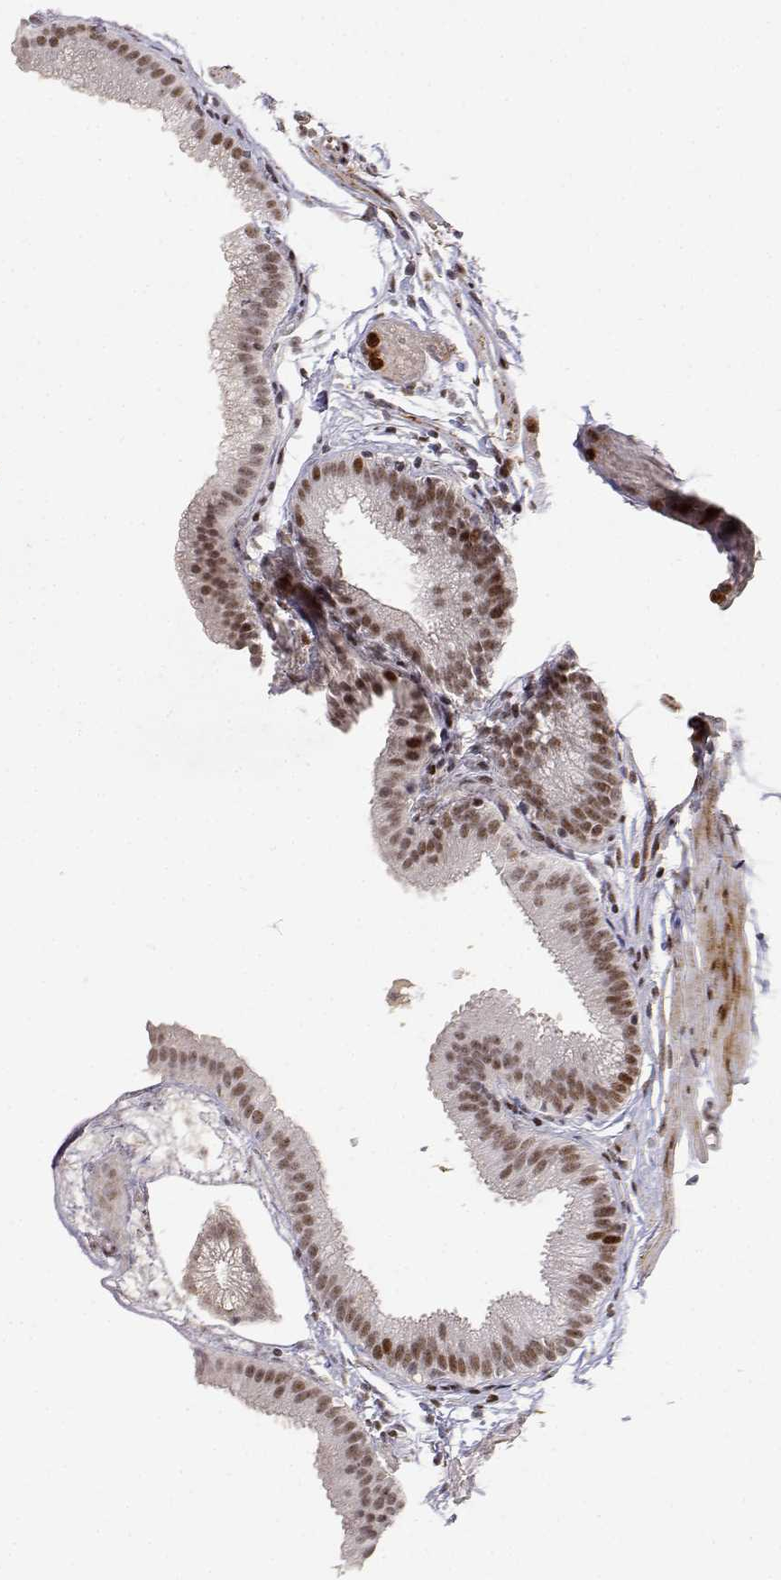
{"staining": {"intensity": "moderate", "quantity": ">75%", "location": "nuclear"}, "tissue": "gallbladder", "cell_type": "Glandular cells", "image_type": "normal", "snomed": [{"axis": "morphology", "description": "Normal tissue, NOS"}, {"axis": "topography", "description": "Gallbladder"}], "caption": "Immunohistochemistry (IHC) staining of unremarkable gallbladder, which shows medium levels of moderate nuclear staining in about >75% of glandular cells indicating moderate nuclear protein positivity. The staining was performed using DAB (3,3'-diaminobenzidine) (brown) for protein detection and nuclei were counterstained in hematoxylin (blue).", "gene": "RSF1", "patient": {"sex": "female", "age": 45}}